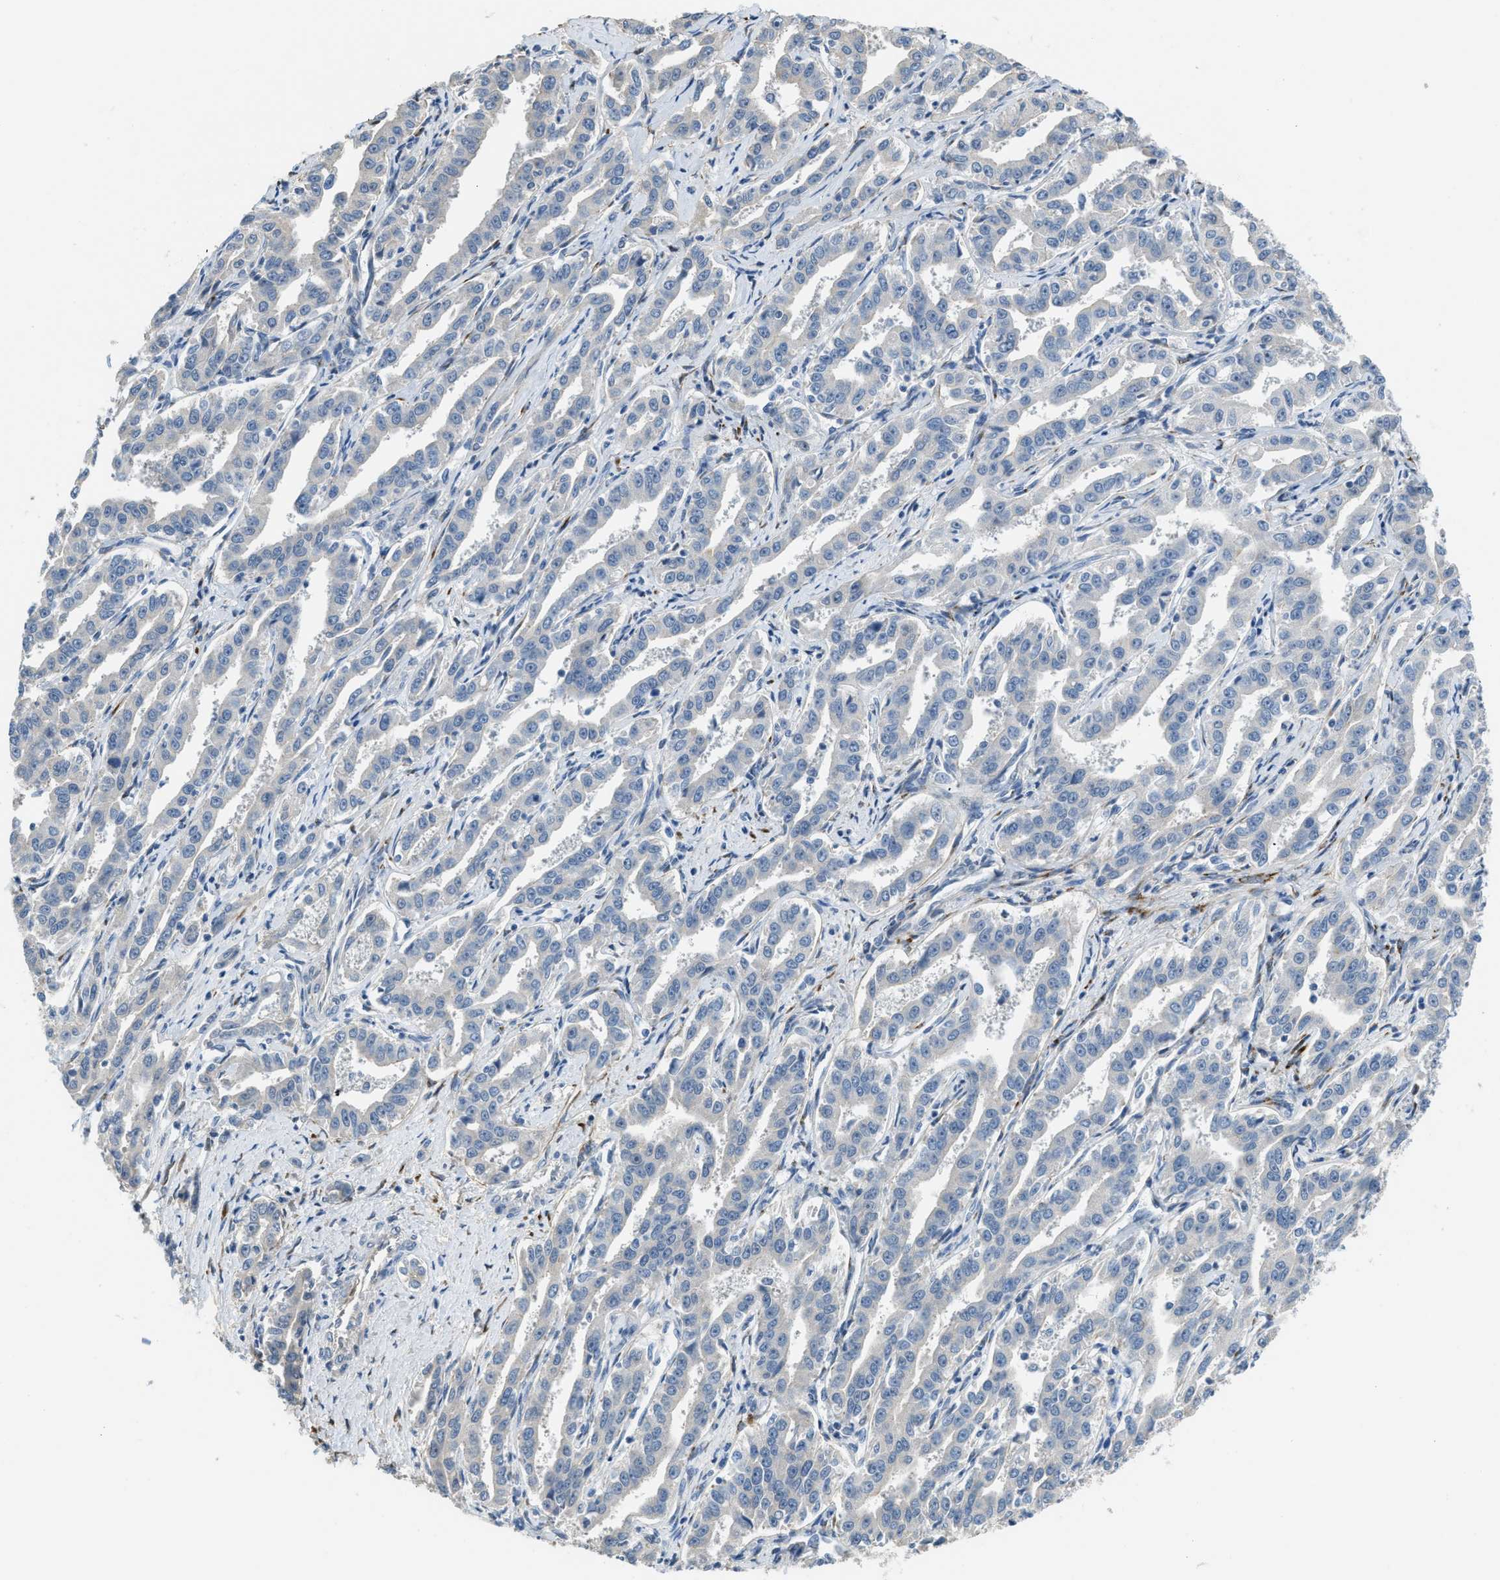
{"staining": {"intensity": "negative", "quantity": "none", "location": "none"}, "tissue": "liver cancer", "cell_type": "Tumor cells", "image_type": "cancer", "snomed": [{"axis": "morphology", "description": "Cholangiocarcinoma"}, {"axis": "topography", "description": "Liver"}], "caption": "This is a micrograph of immunohistochemistry staining of liver cholangiocarcinoma, which shows no positivity in tumor cells.", "gene": "TMEM154", "patient": {"sex": "male", "age": 59}}